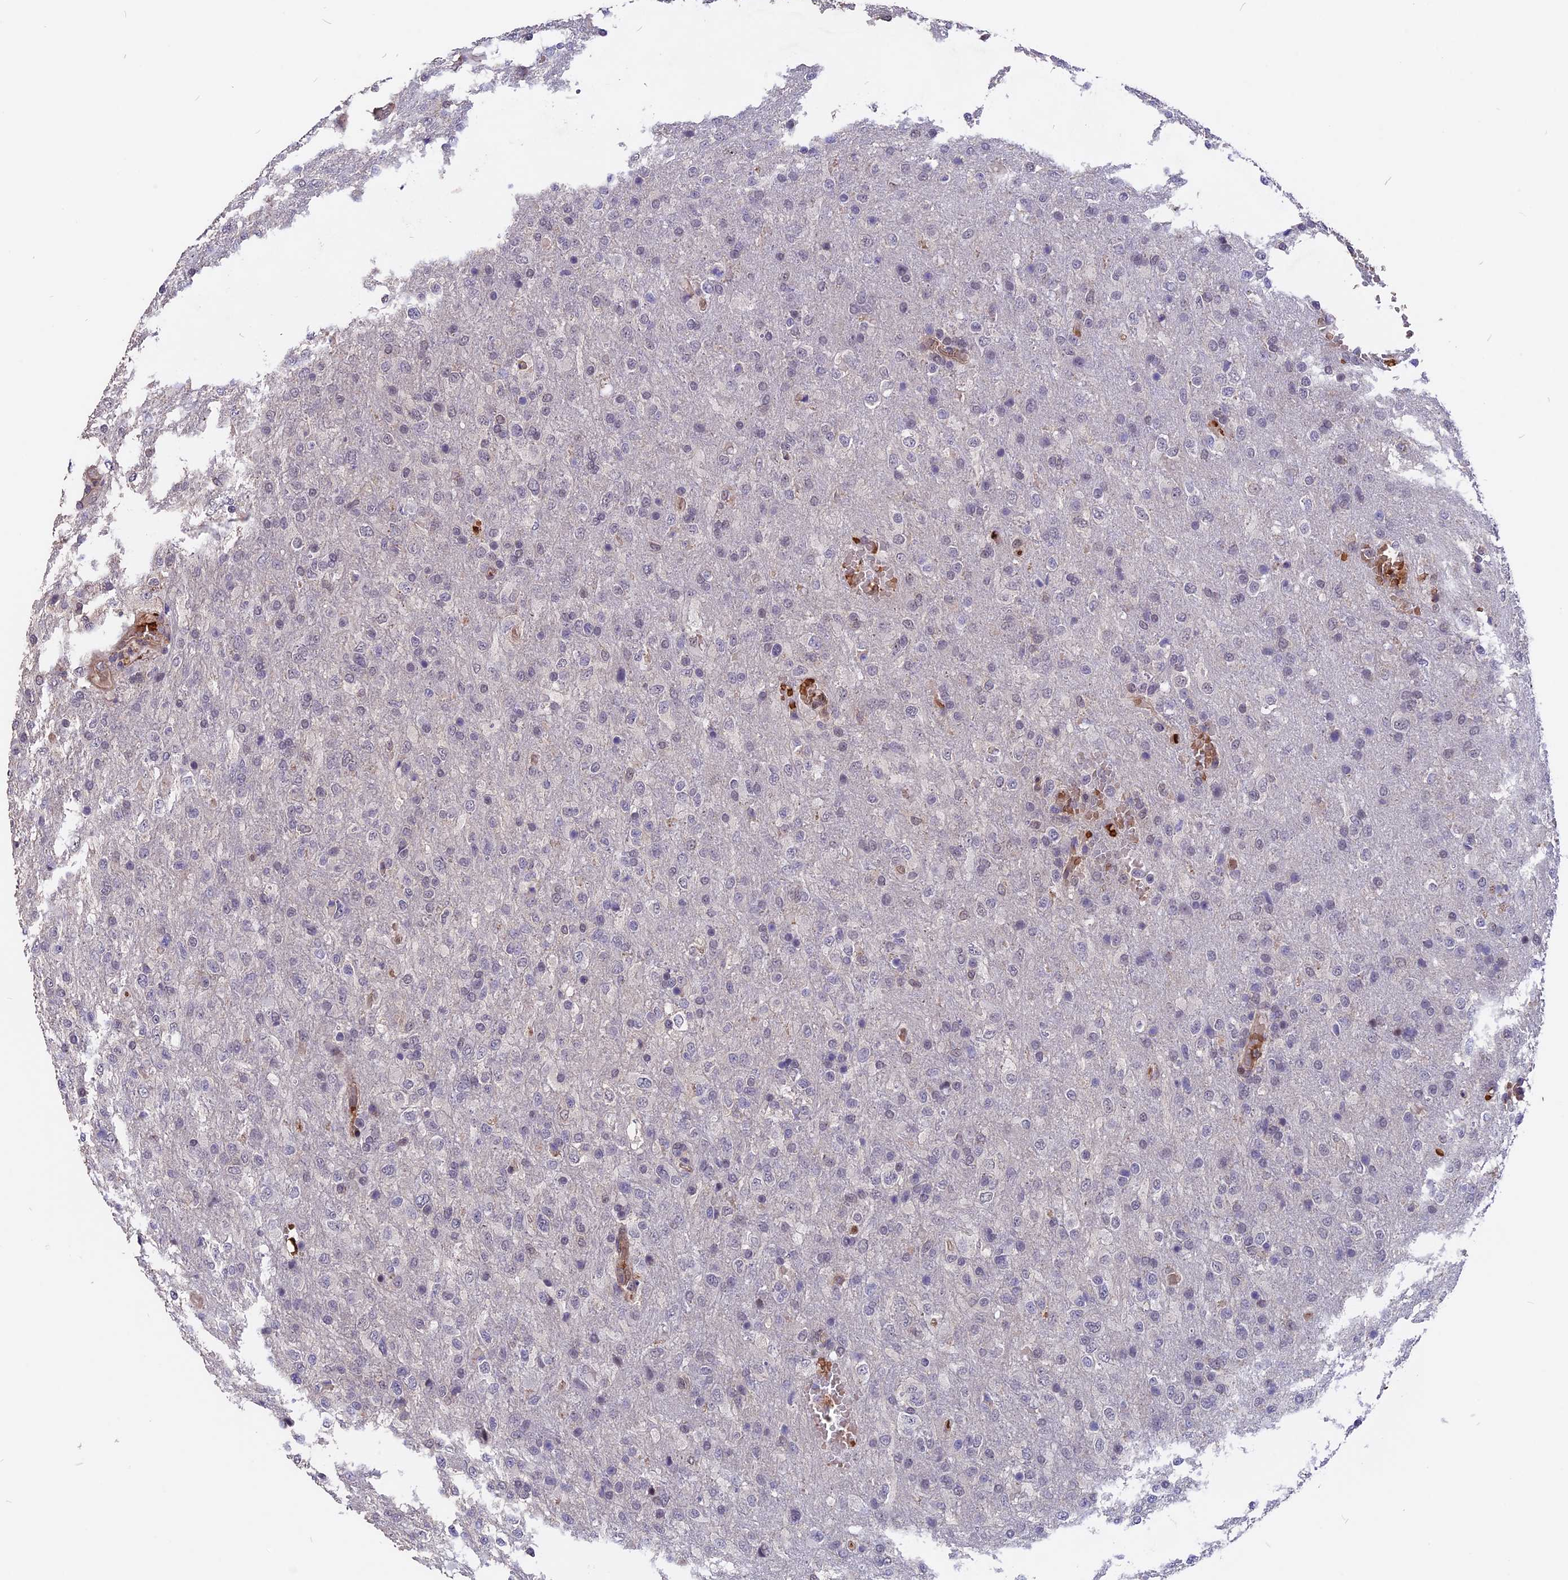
{"staining": {"intensity": "negative", "quantity": "none", "location": "none"}, "tissue": "glioma", "cell_type": "Tumor cells", "image_type": "cancer", "snomed": [{"axis": "morphology", "description": "Glioma, malignant, High grade"}, {"axis": "topography", "description": "Brain"}], "caption": "Immunohistochemistry micrograph of human high-grade glioma (malignant) stained for a protein (brown), which demonstrates no positivity in tumor cells. The staining is performed using DAB (3,3'-diaminobenzidine) brown chromogen with nuclei counter-stained in using hematoxylin.", "gene": "ZC3H10", "patient": {"sex": "female", "age": 74}}